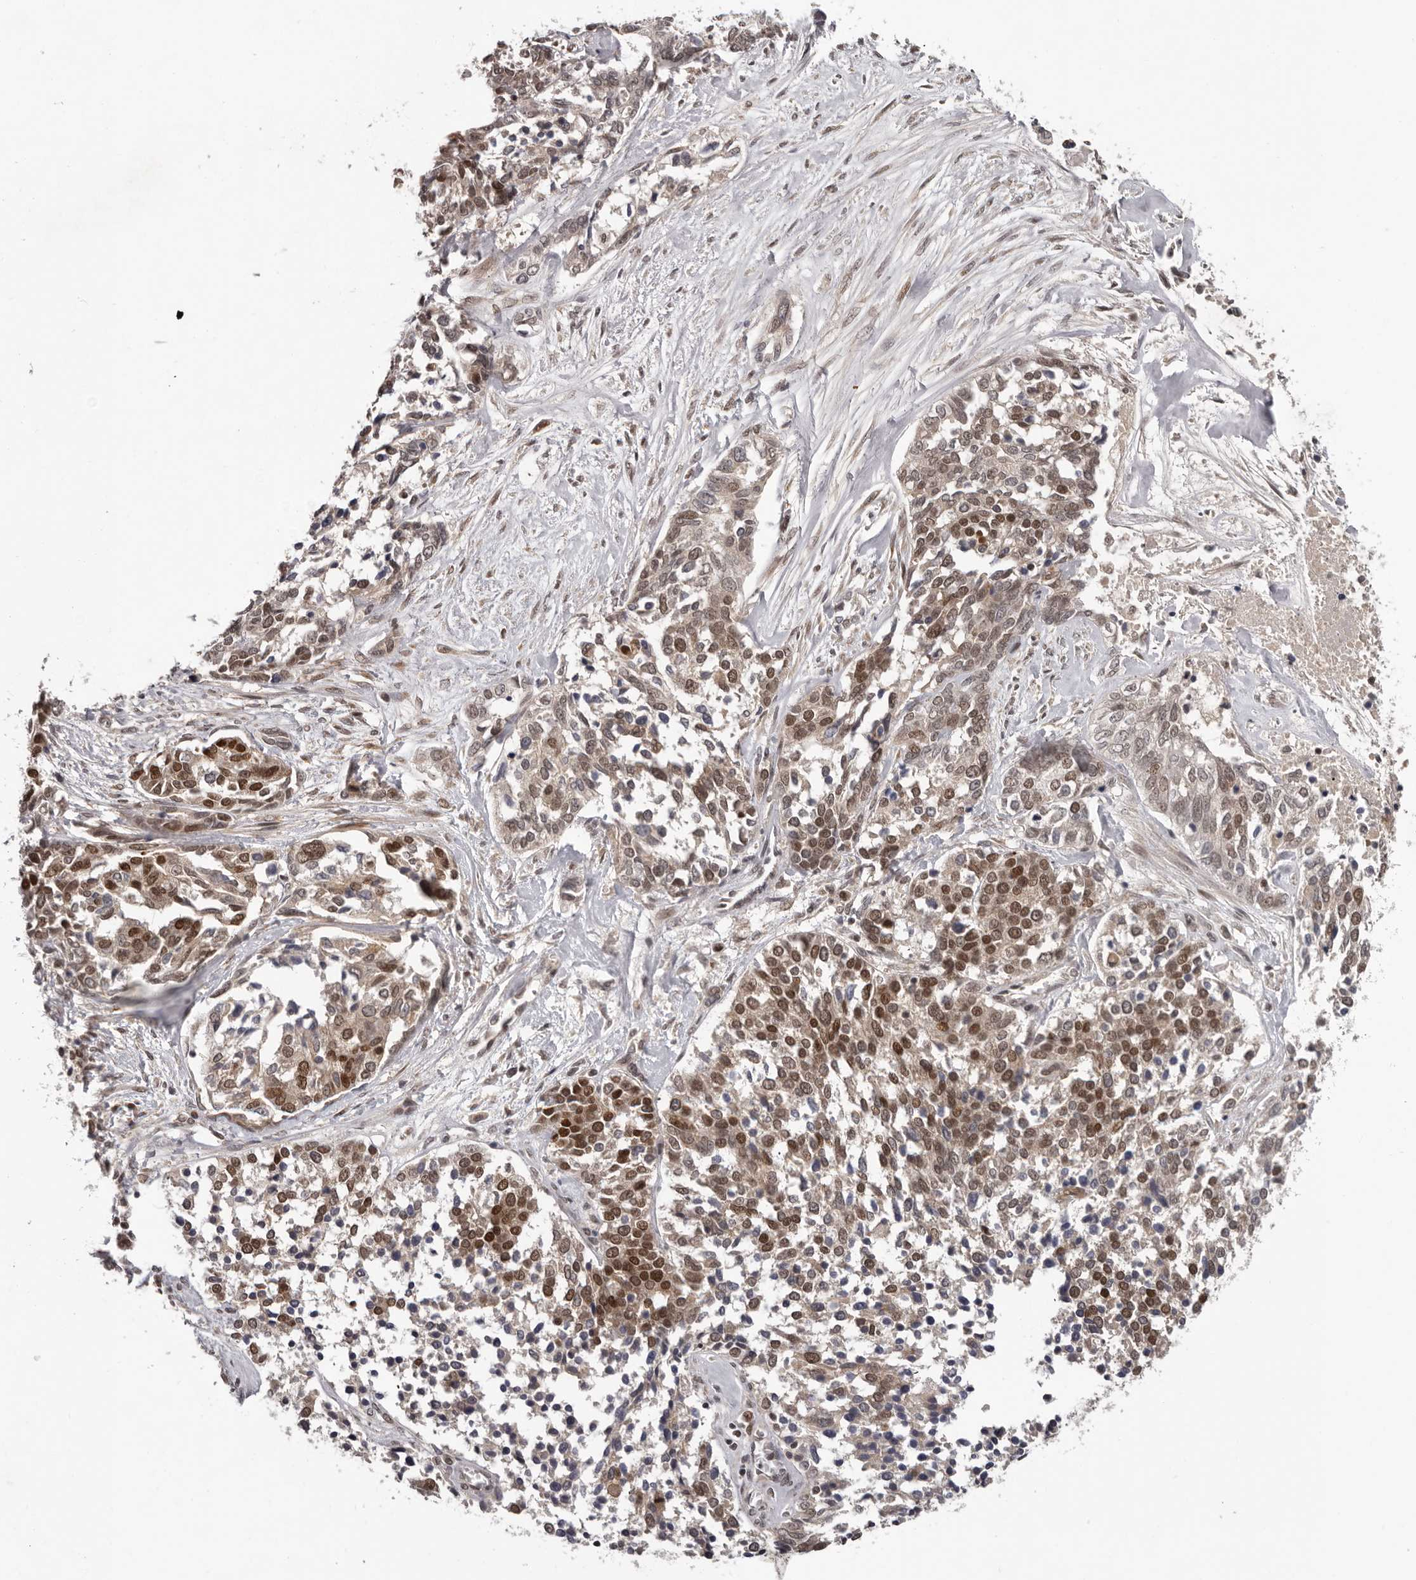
{"staining": {"intensity": "strong", "quantity": "25%-75%", "location": "cytoplasmic/membranous,nuclear"}, "tissue": "ovarian cancer", "cell_type": "Tumor cells", "image_type": "cancer", "snomed": [{"axis": "morphology", "description": "Cystadenocarcinoma, serous, NOS"}, {"axis": "topography", "description": "Ovary"}], "caption": "An image of human ovarian cancer (serous cystadenocarcinoma) stained for a protein exhibits strong cytoplasmic/membranous and nuclear brown staining in tumor cells. (brown staining indicates protein expression, while blue staining denotes nuclei).", "gene": "TBX5", "patient": {"sex": "female", "age": 44}}